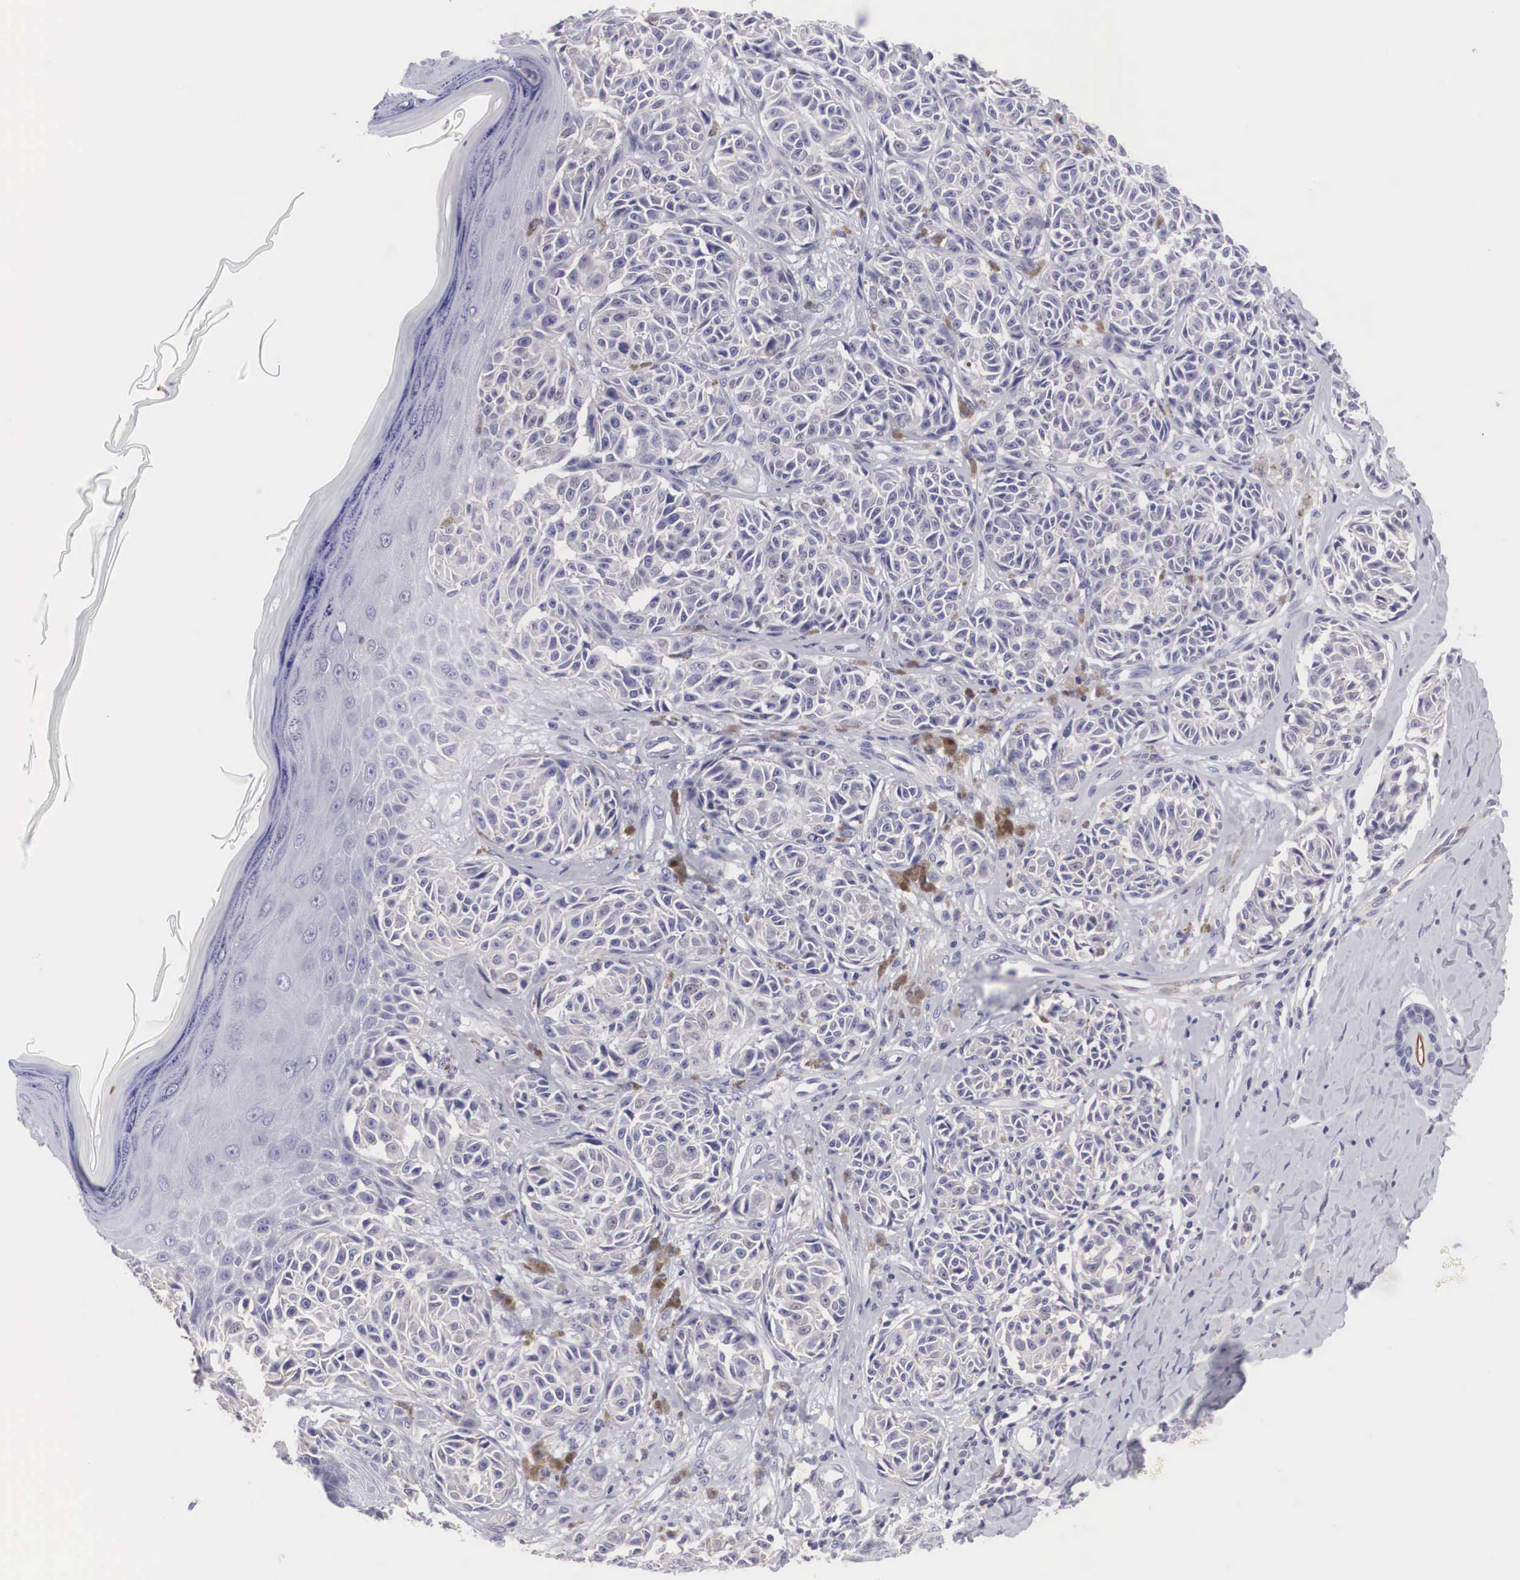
{"staining": {"intensity": "negative", "quantity": "none", "location": "none"}, "tissue": "melanoma", "cell_type": "Tumor cells", "image_type": "cancer", "snomed": [{"axis": "morphology", "description": "Malignant melanoma, NOS"}, {"axis": "topography", "description": "Skin"}], "caption": "An immunohistochemistry histopathology image of malignant melanoma is shown. There is no staining in tumor cells of malignant melanoma.", "gene": "CLU", "patient": {"sex": "male", "age": 49}}